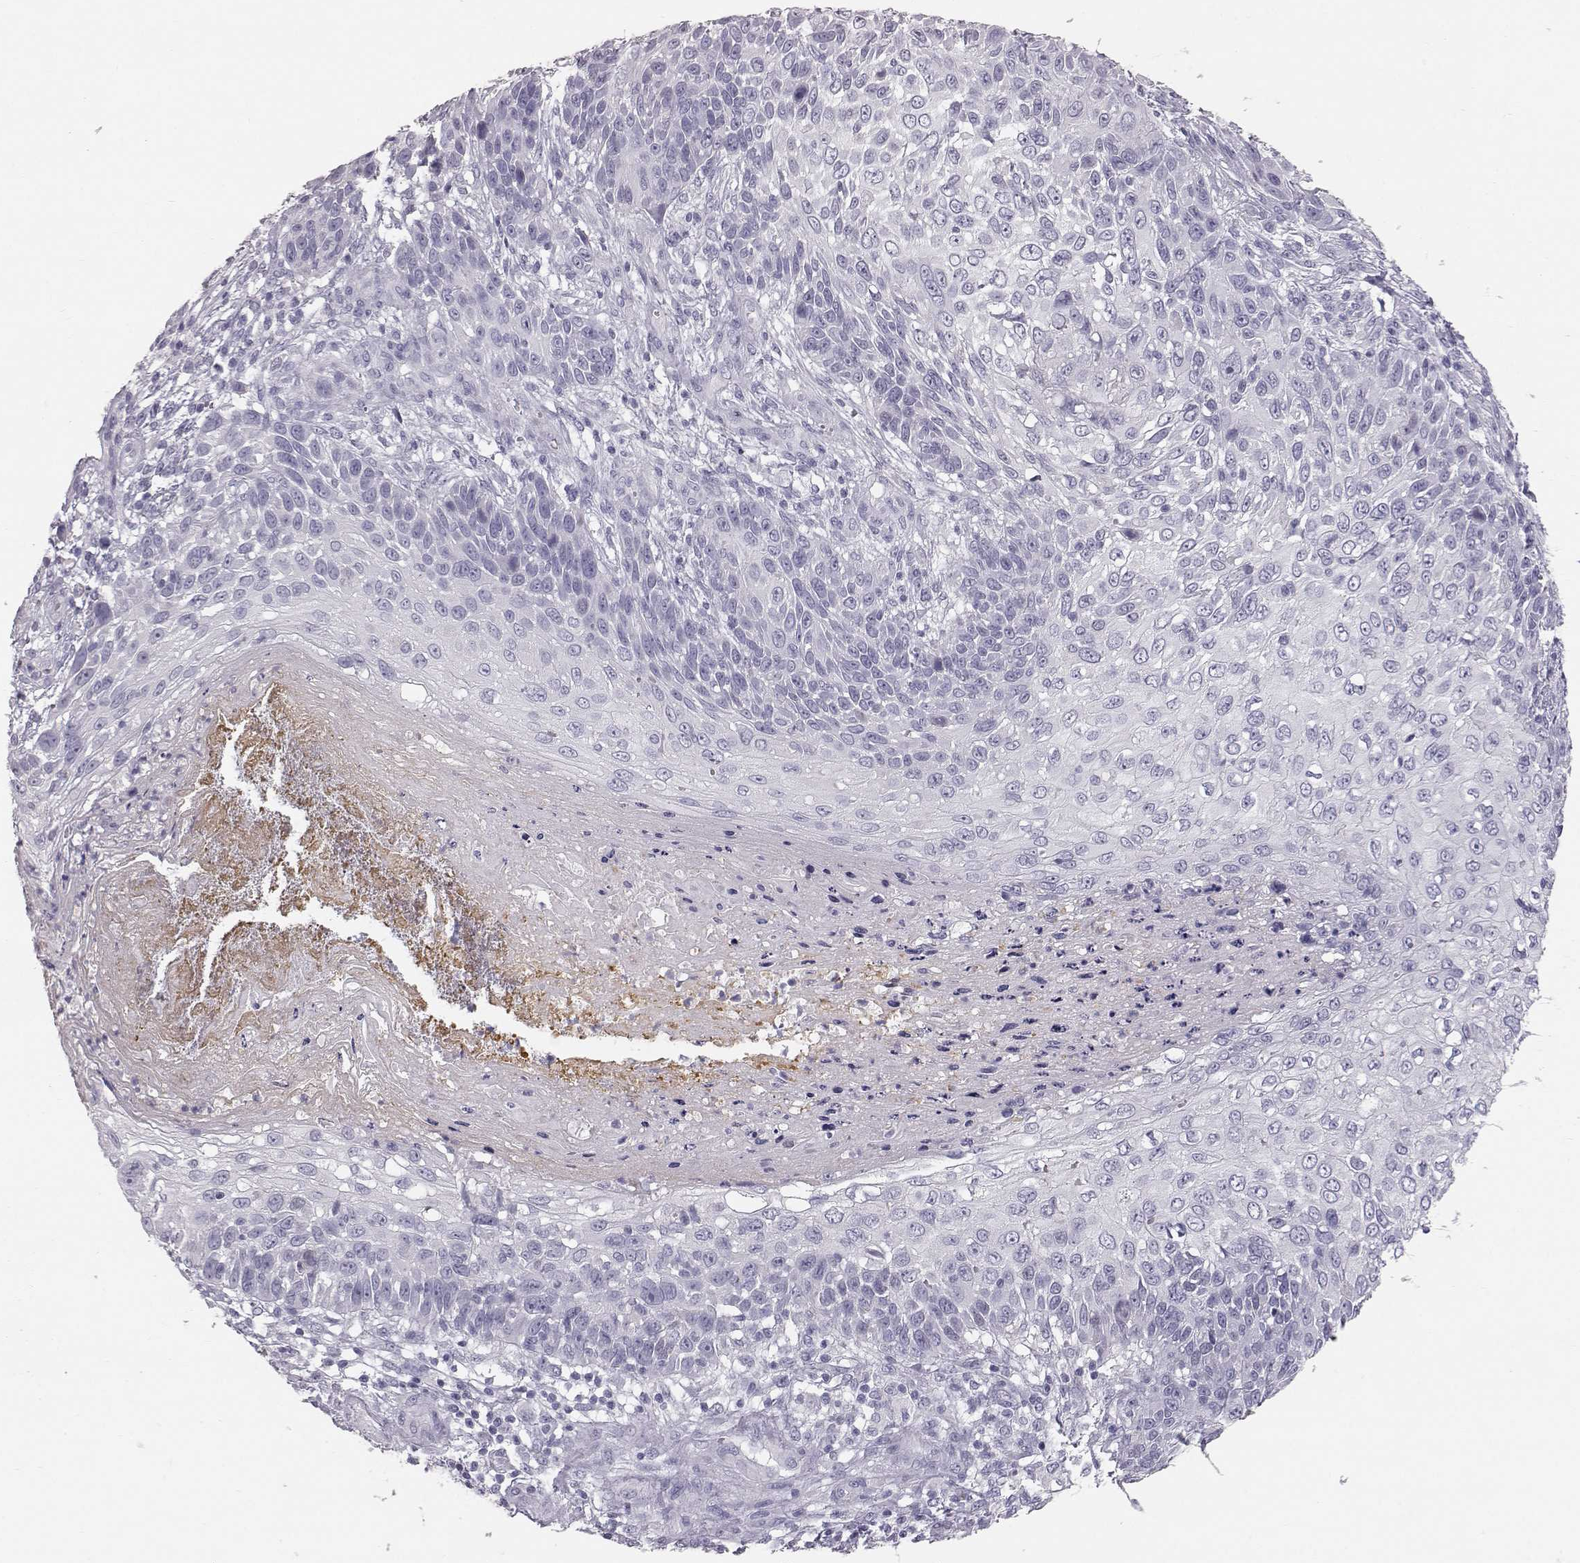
{"staining": {"intensity": "negative", "quantity": "none", "location": "none"}, "tissue": "skin cancer", "cell_type": "Tumor cells", "image_type": "cancer", "snomed": [{"axis": "morphology", "description": "Squamous cell carcinoma, NOS"}, {"axis": "topography", "description": "Skin"}], "caption": "There is no significant staining in tumor cells of skin squamous cell carcinoma. The staining was performed using DAB (3,3'-diaminobenzidine) to visualize the protein expression in brown, while the nuclei were stained in blue with hematoxylin (Magnification: 20x).", "gene": "KRTAP16-1", "patient": {"sex": "male", "age": 92}}